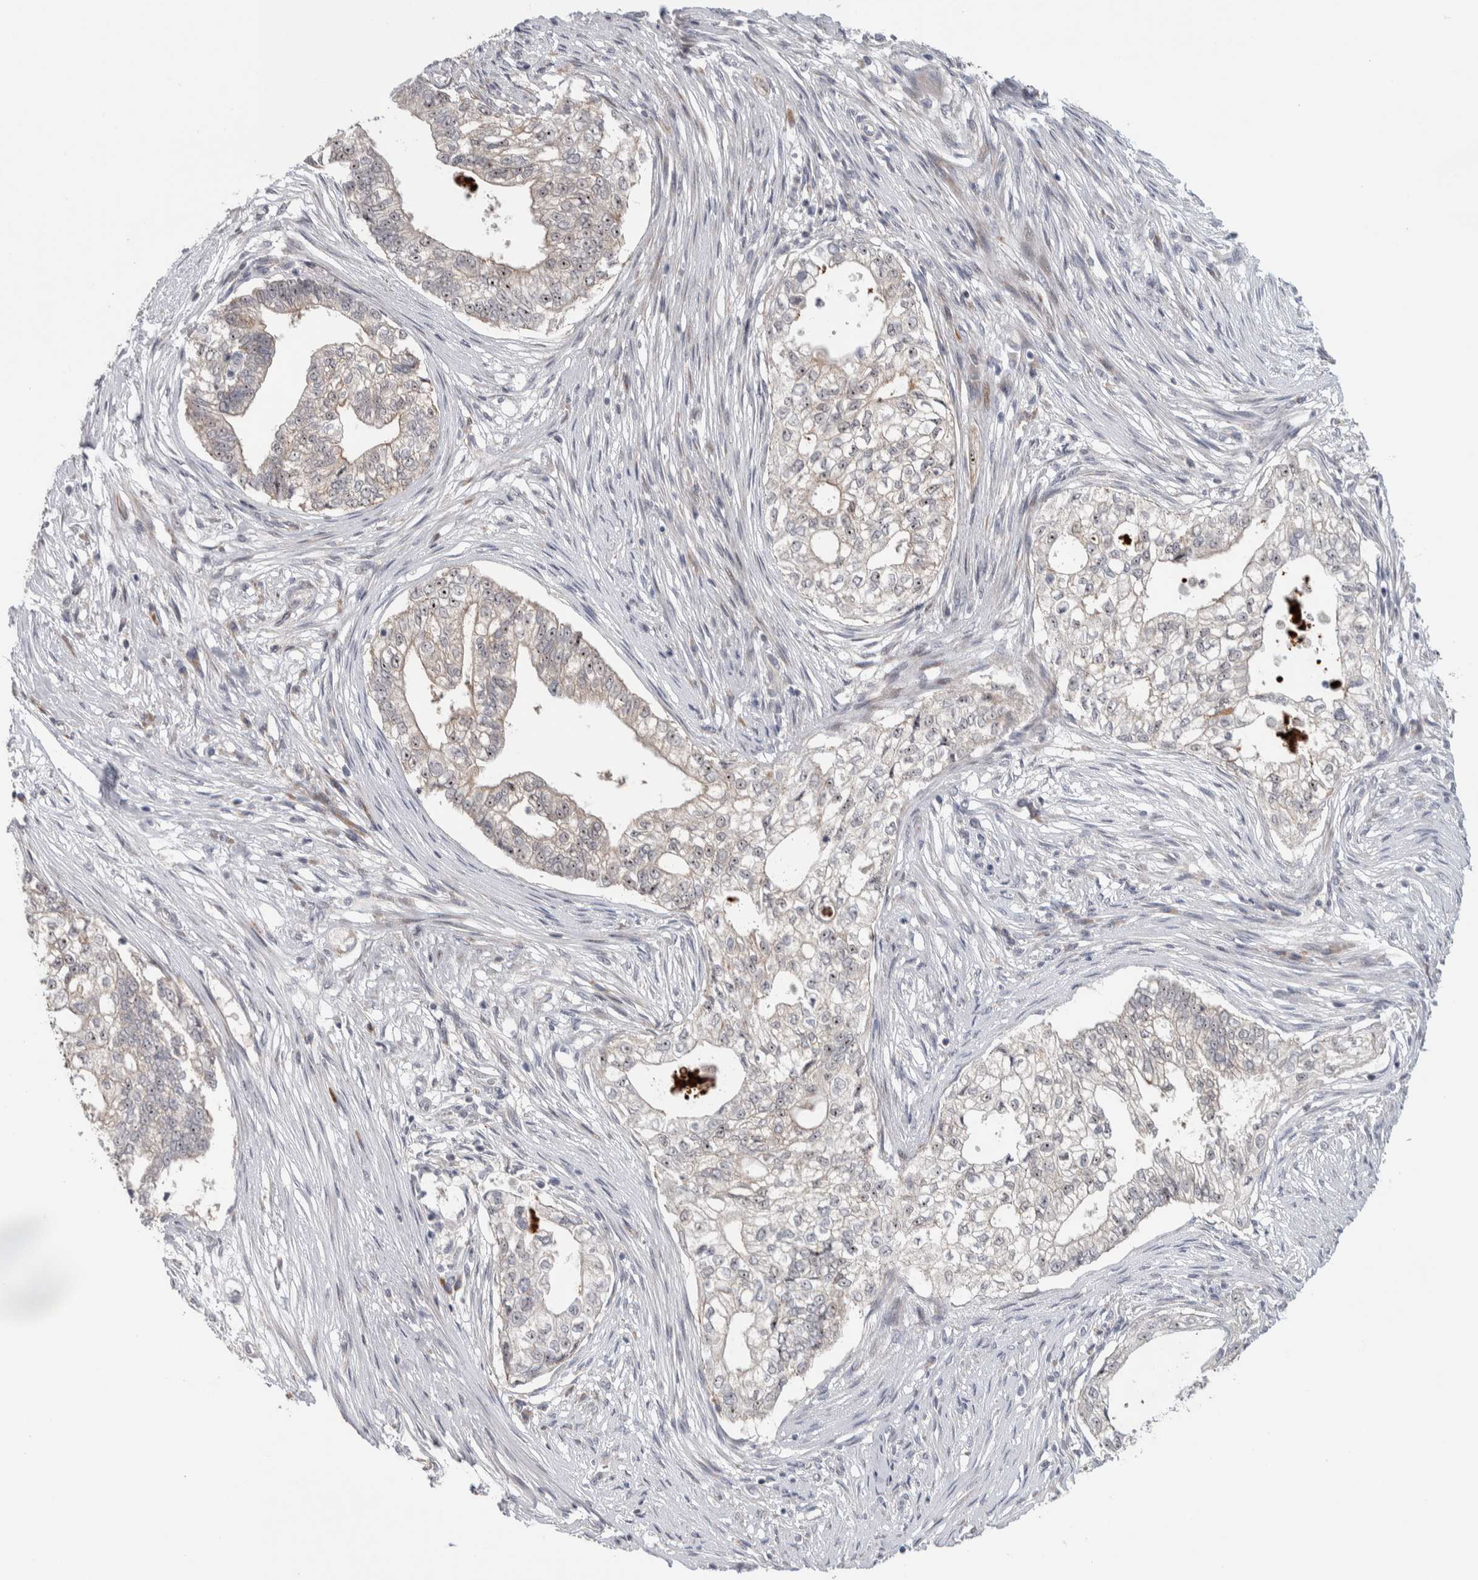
{"staining": {"intensity": "moderate", "quantity": "25%-75%", "location": "cytoplasmic/membranous,nuclear"}, "tissue": "pancreatic cancer", "cell_type": "Tumor cells", "image_type": "cancer", "snomed": [{"axis": "morphology", "description": "Adenocarcinoma, NOS"}, {"axis": "topography", "description": "Pancreas"}], "caption": "Immunohistochemistry (IHC) histopathology image of human pancreatic cancer (adenocarcinoma) stained for a protein (brown), which exhibits medium levels of moderate cytoplasmic/membranous and nuclear positivity in about 25%-75% of tumor cells.", "gene": "PRRG4", "patient": {"sex": "male", "age": 72}}